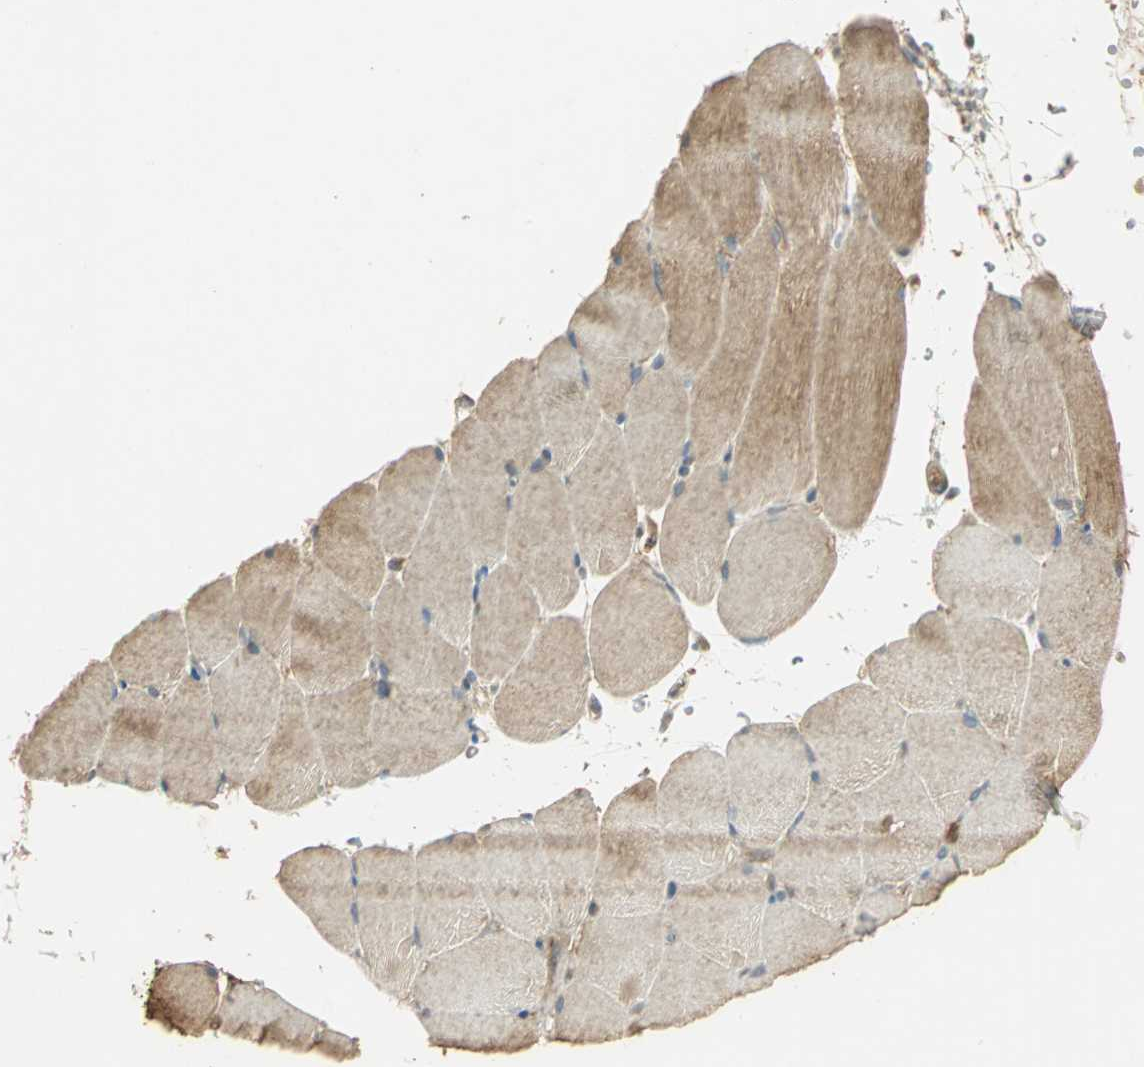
{"staining": {"intensity": "moderate", "quantity": ">75%", "location": "cytoplasmic/membranous"}, "tissue": "skeletal muscle", "cell_type": "Myocytes", "image_type": "normal", "snomed": [{"axis": "morphology", "description": "Normal tissue, NOS"}, {"axis": "topography", "description": "Skeletal muscle"}], "caption": "Unremarkable skeletal muscle was stained to show a protein in brown. There is medium levels of moderate cytoplasmic/membranous expression in about >75% of myocytes.", "gene": "KEAP1", "patient": {"sex": "female", "age": 37}}